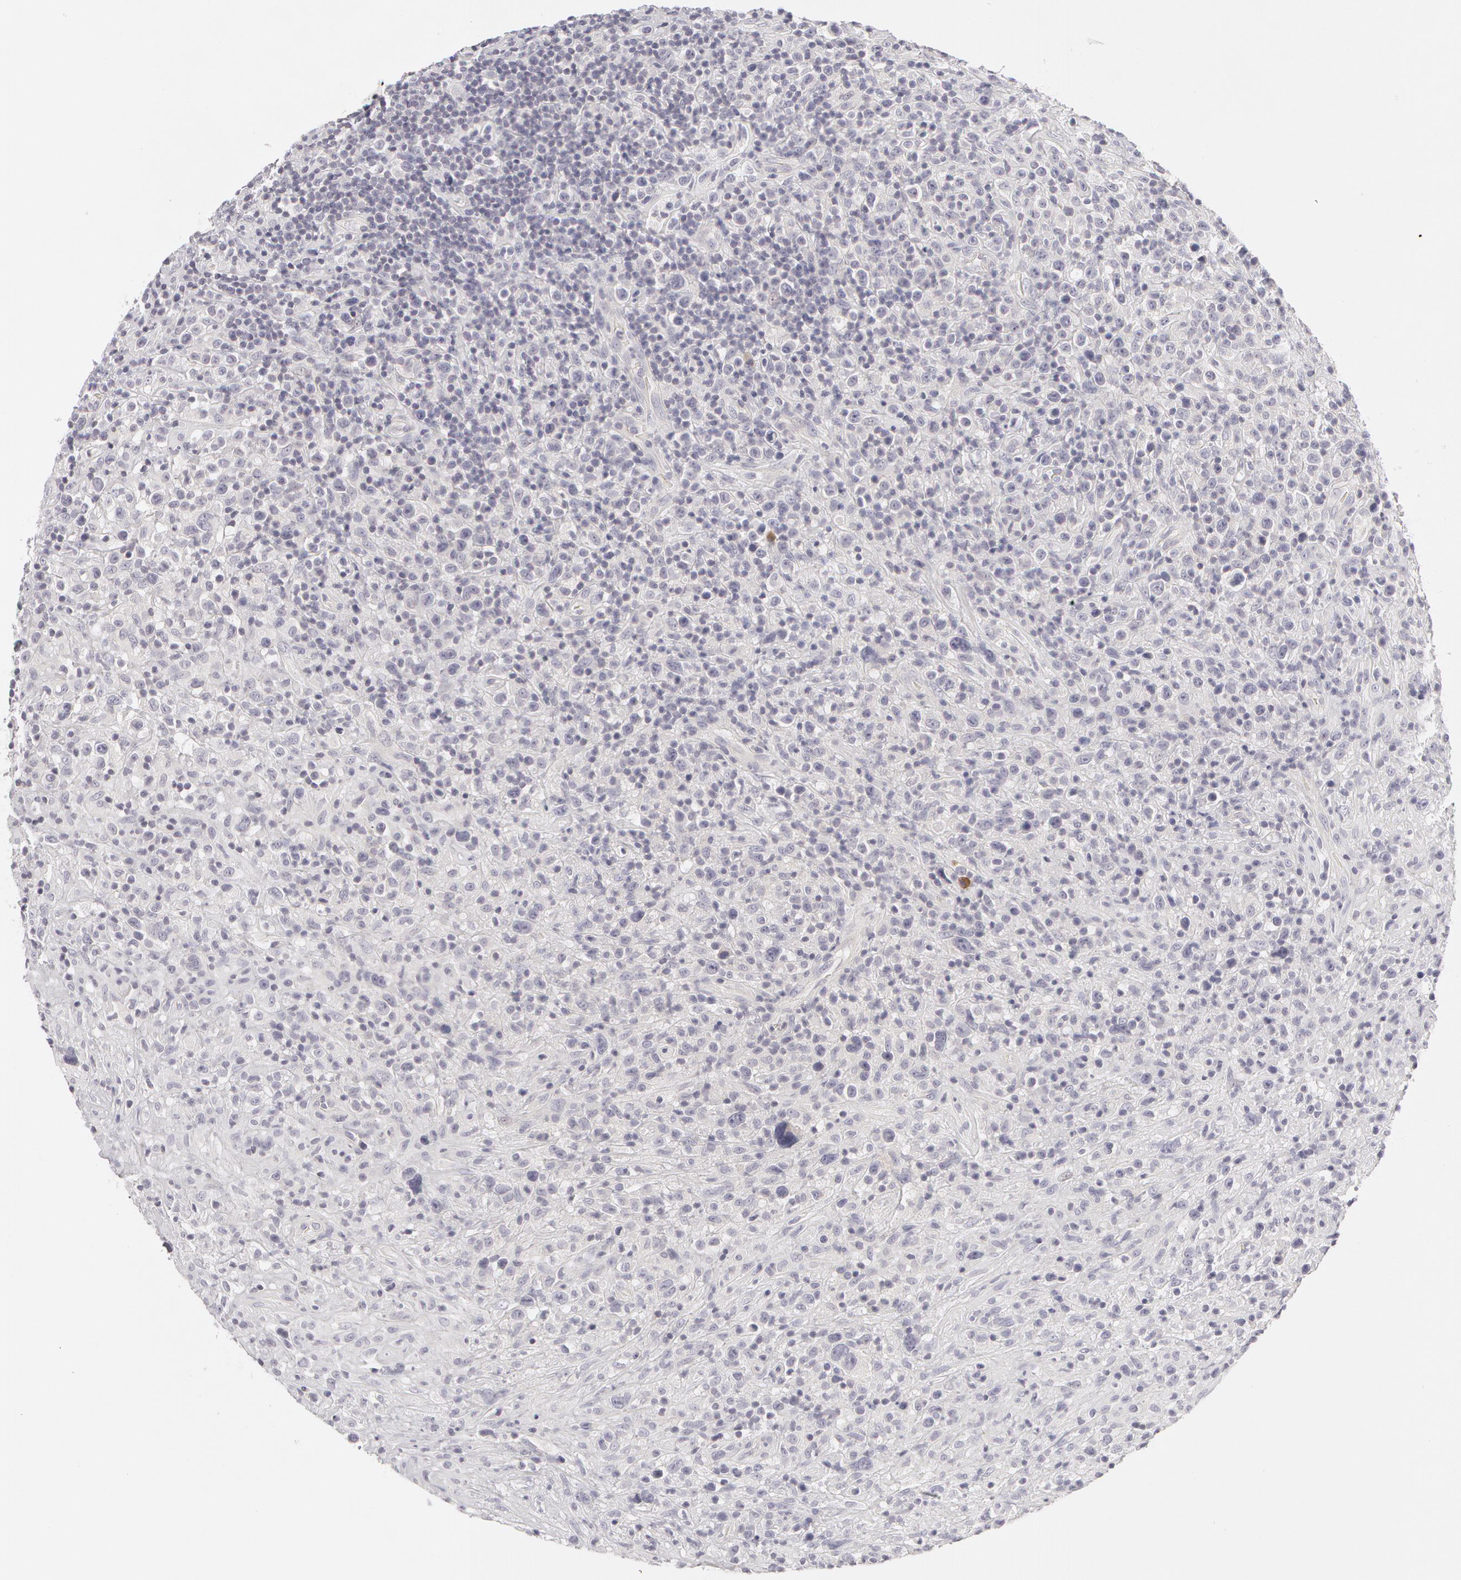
{"staining": {"intensity": "negative", "quantity": "none", "location": "none"}, "tissue": "lymphoma", "cell_type": "Tumor cells", "image_type": "cancer", "snomed": [{"axis": "morphology", "description": "Hodgkin's disease, NOS"}, {"axis": "topography", "description": "Lymph node"}], "caption": "A high-resolution image shows IHC staining of lymphoma, which displays no significant staining in tumor cells. (DAB (3,3'-diaminobenzidine) IHC visualized using brightfield microscopy, high magnification).", "gene": "ABCB1", "patient": {"sex": "male", "age": 46}}